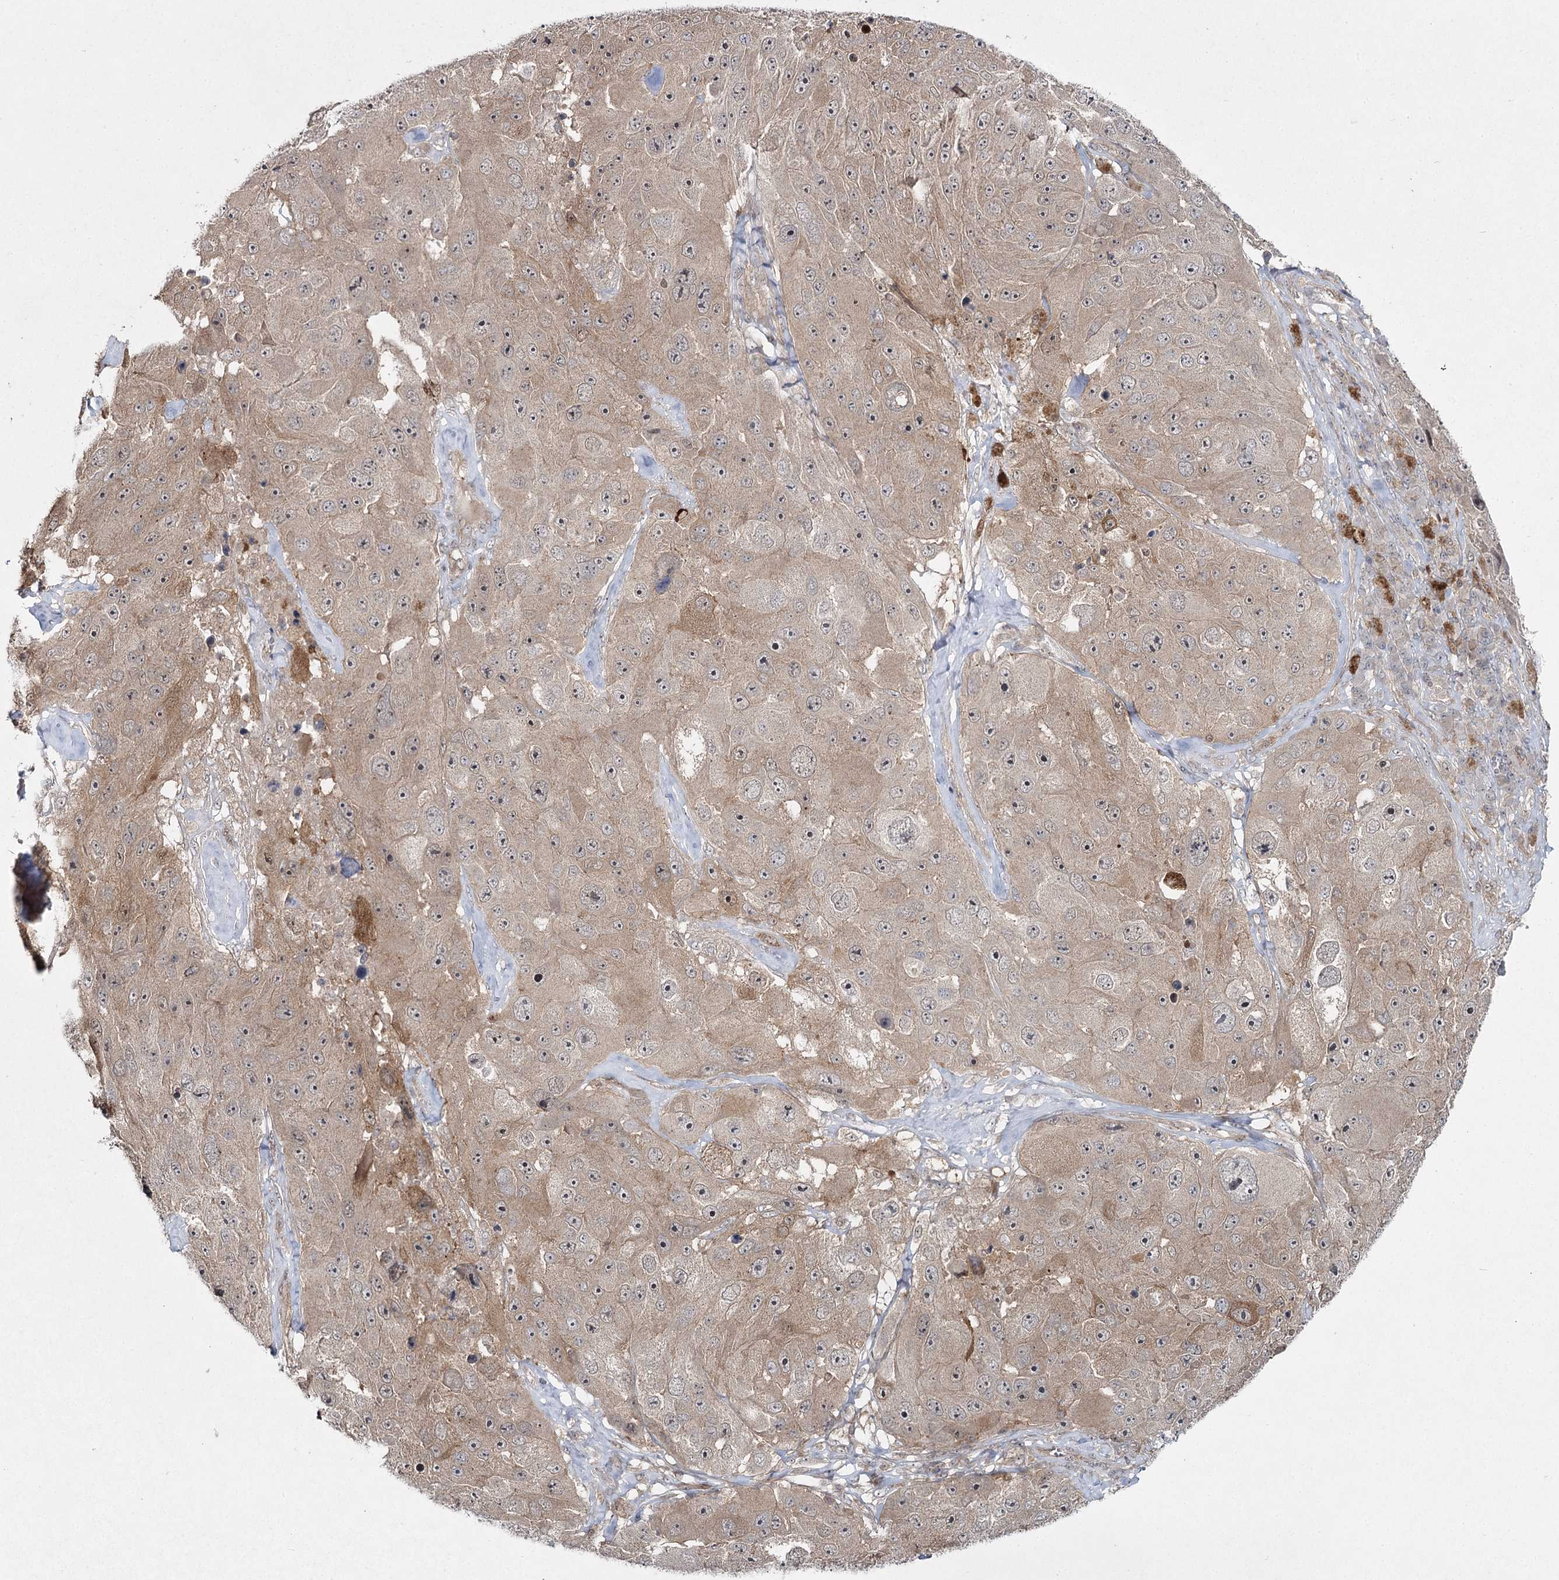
{"staining": {"intensity": "weak", "quantity": ">75%", "location": "cytoplasmic/membranous"}, "tissue": "melanoma", "cell_type": "Tumor cells", "image_type": "cancer", "snomed": [{"axis": "morphology", "description": "Malignant melanoma, Metastatic site"}, {"axis": "topography", "description": "Lymph node"}], "caption": "Immunohistochemical staining of melanoma demonstrates weak cytoplasmic/membranous protein staining in approximately >75% of tumor cells.", "gene": "WDR44", "patient": {"sex": "male", "age": 62}}